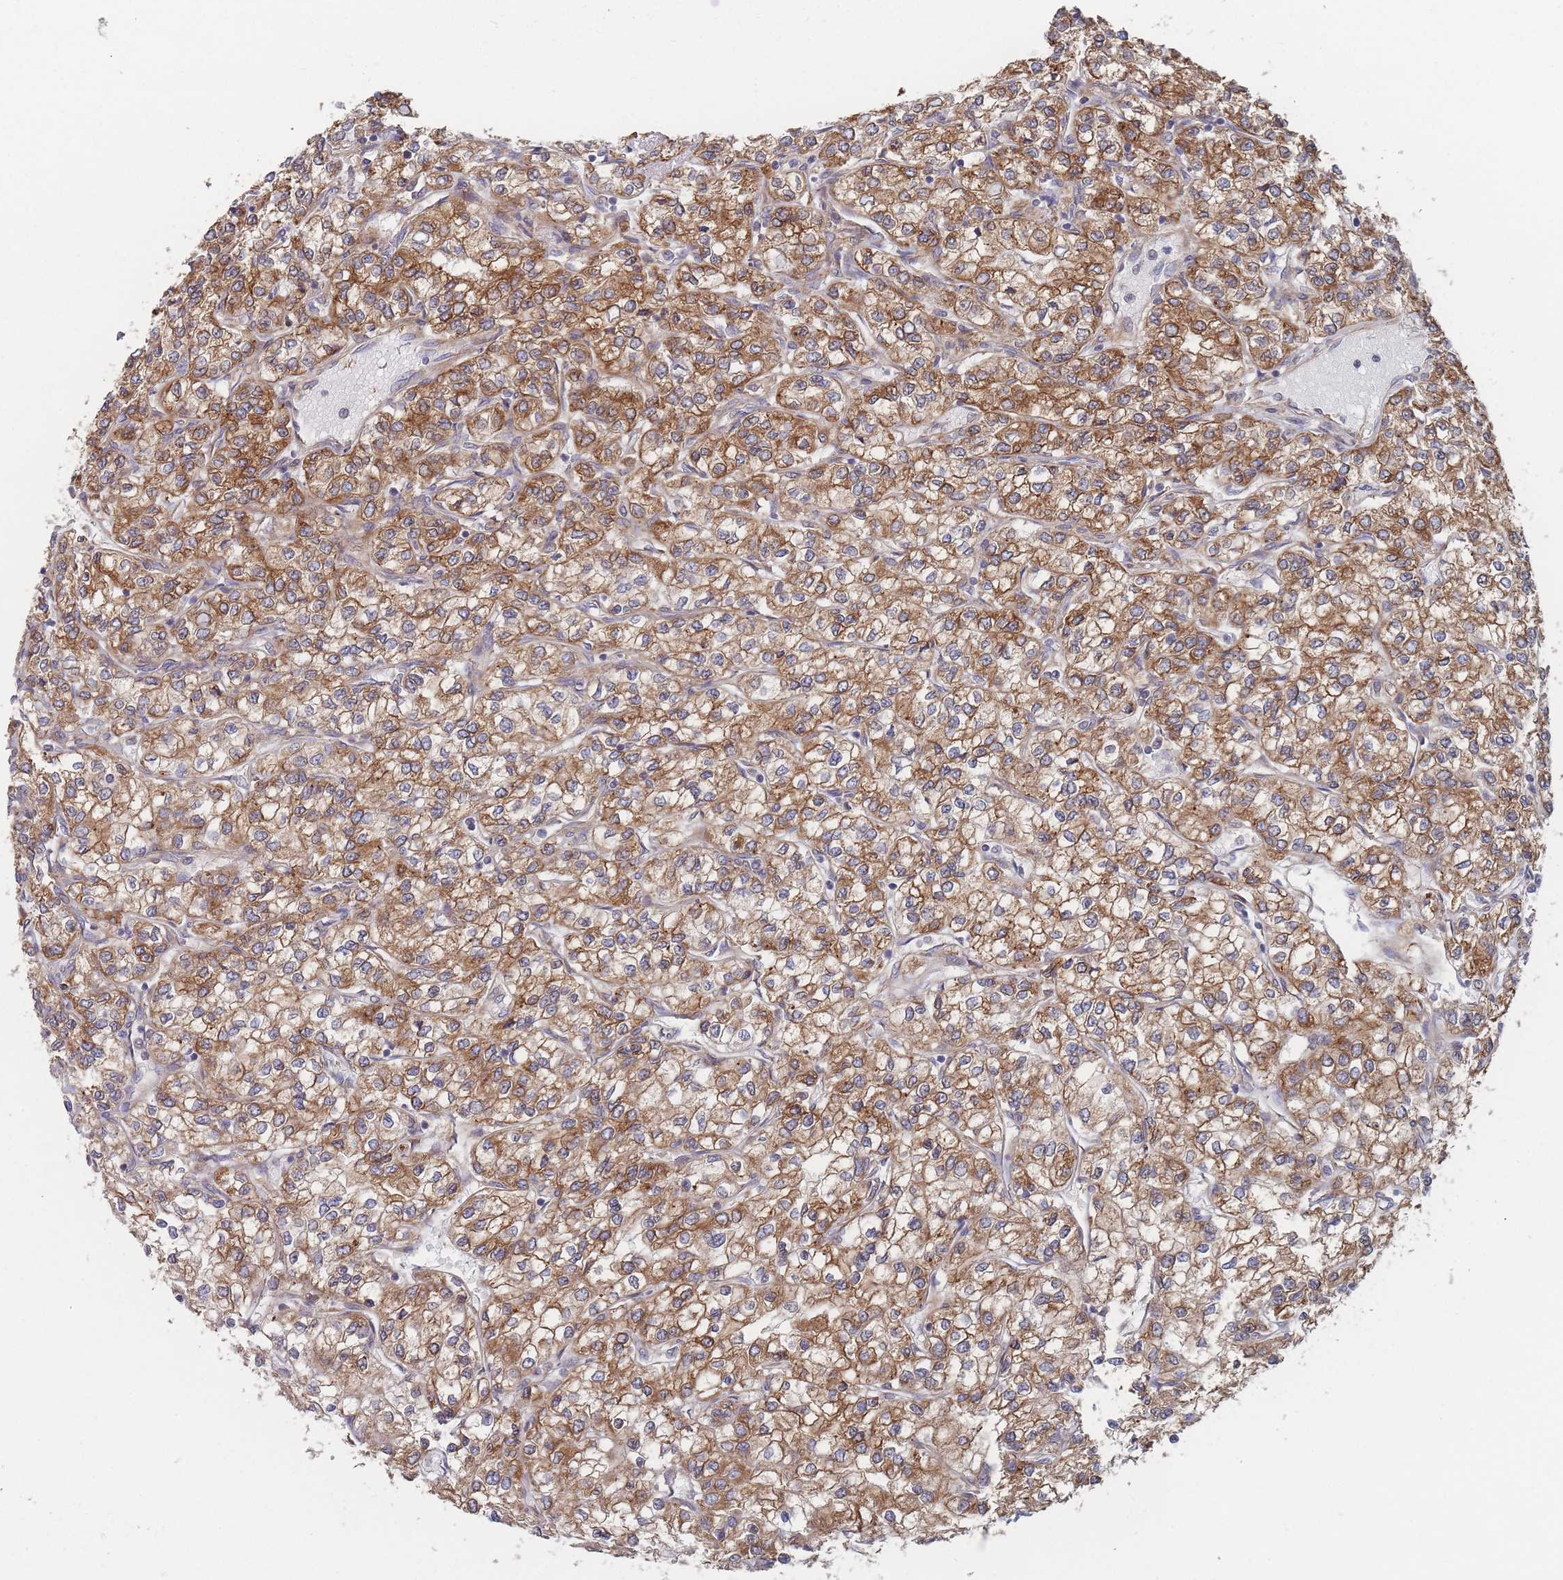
{"staining": {"intensity": "moderate", "quantity": ">75%", "location": "cytoplasmic/membranous"}, "tissue": "renal cancer", "cell_type": "Tumor cells", "image_type": "cancer", "snomed": [{"axis": "morphology", "description": "Adenocarcinoma, NOS"}, {"axis": "topography", "description": "Kidney"}], "caption": "IHC micrograph of neoplastic tissue: human renal cancer (adenocarcinoma) stained using immunohistochemistry (IHC) demonstrates medium levels of moderate protein expression localized specifically in the cytoplasmic/membranous of tumor cells, appearing as a cytoplasmic/membranous brown color.", "gene": "KDSR", "patient": {"sex": "male", "age": 80}}